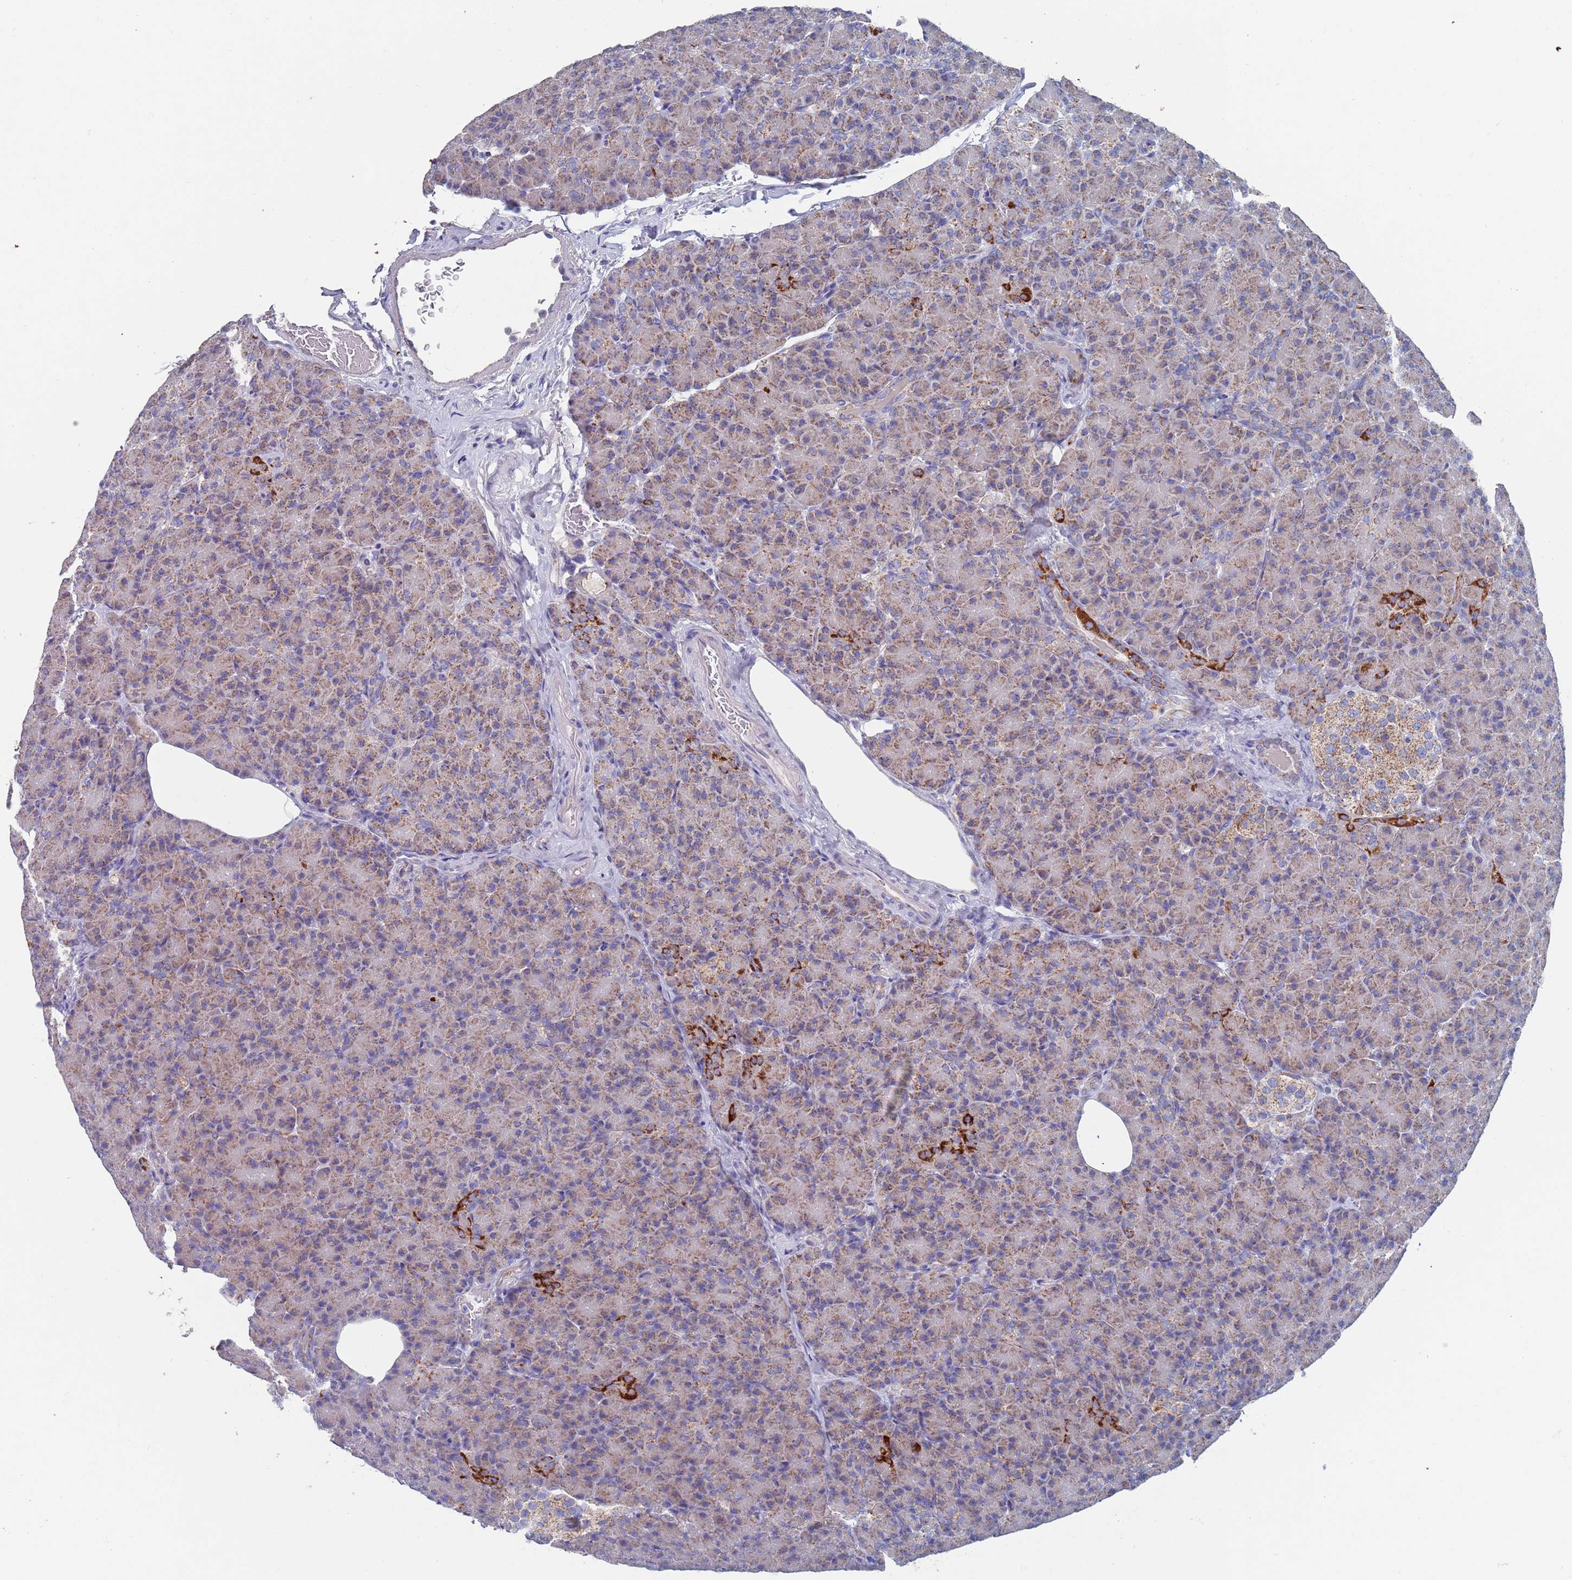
{"staining": {"intensity": "moderate", "quantity": ">75%", "location": "cytoplasmic/membranous"}, "tissue": "pancreas", "cell_type": "Exocrine glandular cells", "image_type": "normal", "snomed": [{"axis": "morphology", "description": "Normal tissue, NOS"}, {"axis": "topography", "description": "Pancreas"}], "caption": "The immunohistochemical stain labels moderate cytoplasmic/membranous positivity in exocrine glandular cells of unremarkable pancreas. Using DAB (3,3'-diaminobenzidine) (brown) and hematoxylin (blue) stains, captured at high magnification using brightfield microscopy.", "gene": "MRPL22", "patient": {"sex": "female", "age": 43}}